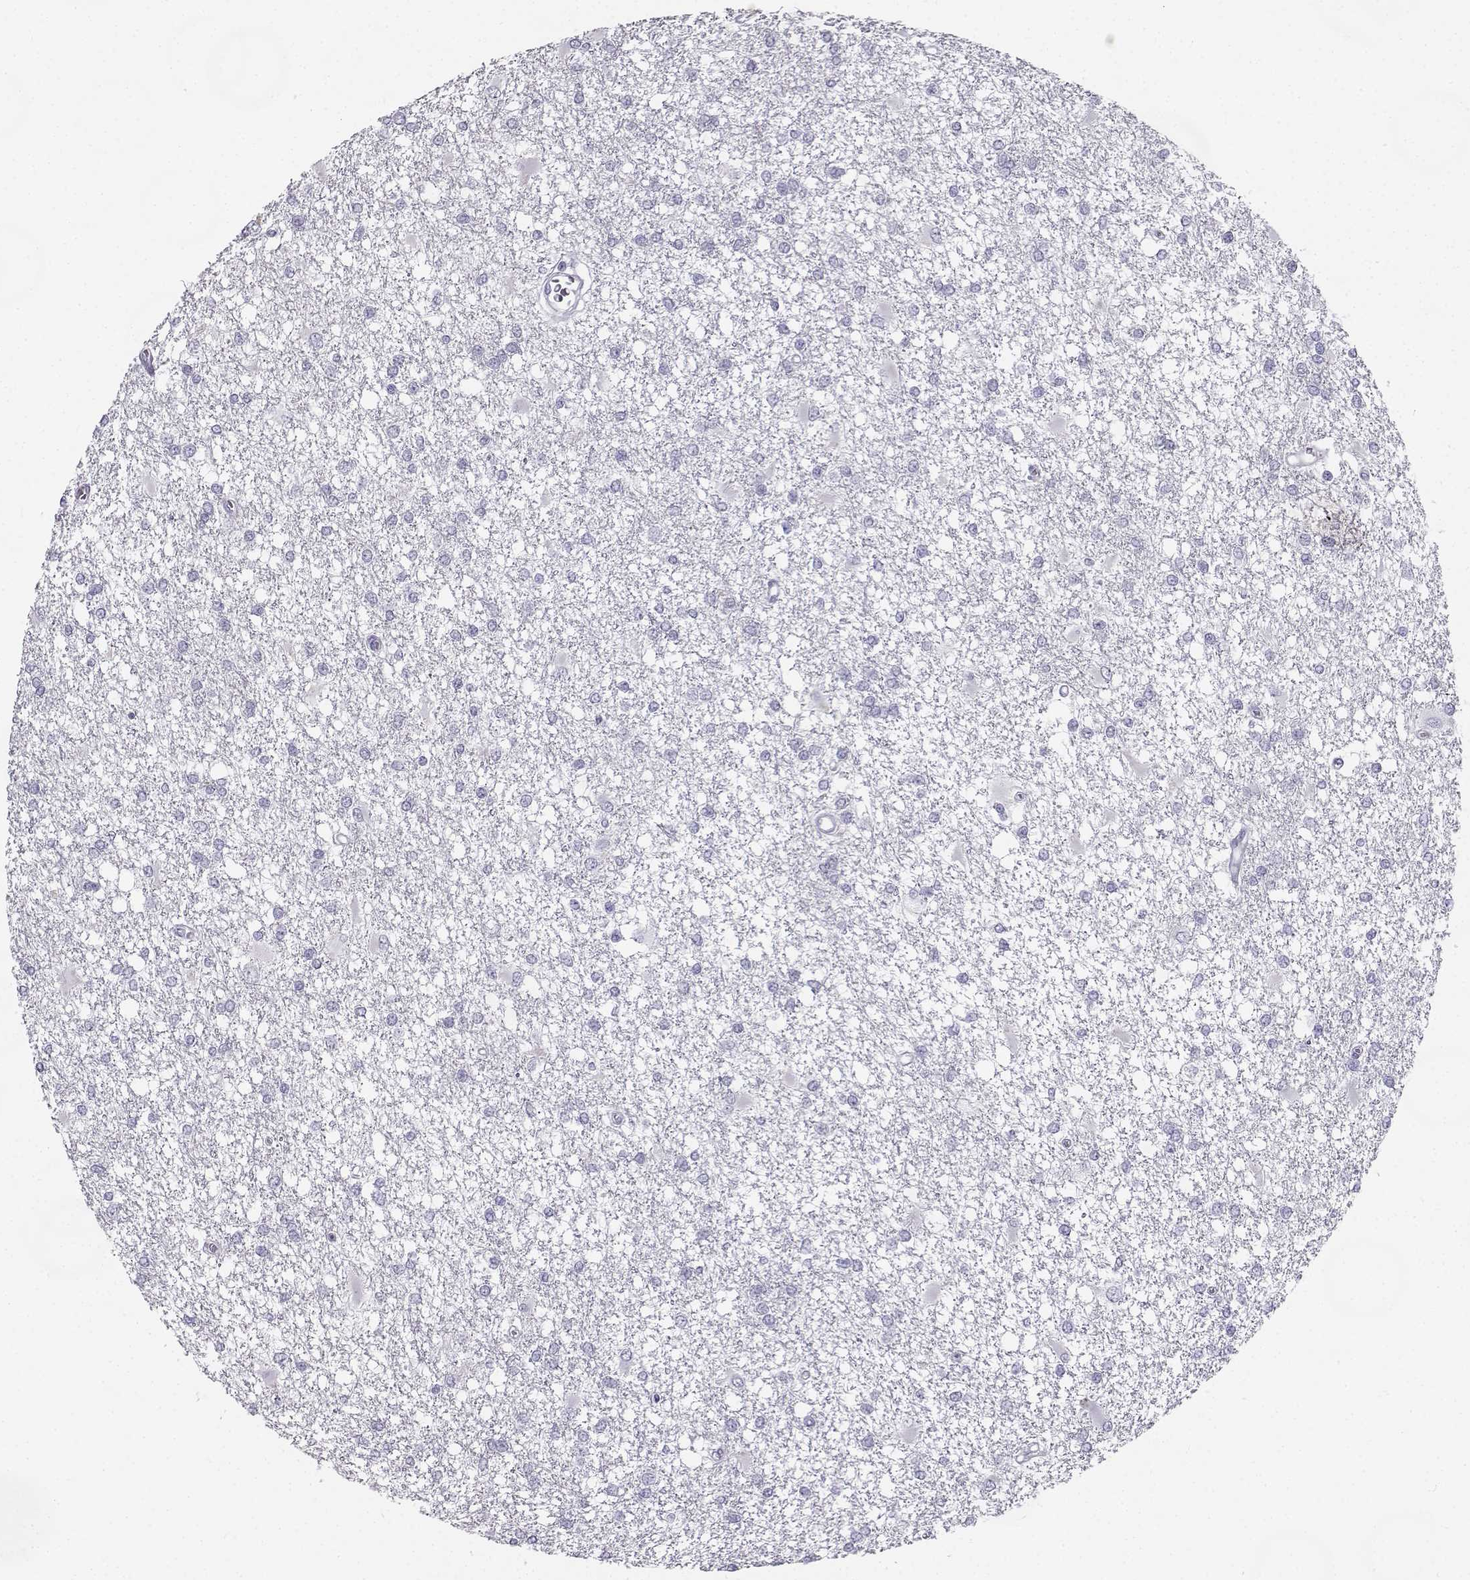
{"staining": {"intensity": "negative", "quantity": "none", "location": "none"}, "tissue": "glioma", "cell_type": "Tumor cells", "image_type": "cancer", "snomed": [{"axis": "morphology", "description": "Glioma, malignant, High grade"}, {"axis": "topography", "description": "Cerebral cortex"}], "caption": "IHC of human glioma reveals no staining in tumor cells.", "gene": "SYCE1", "patient": {"sex": "male", "age": 79}}